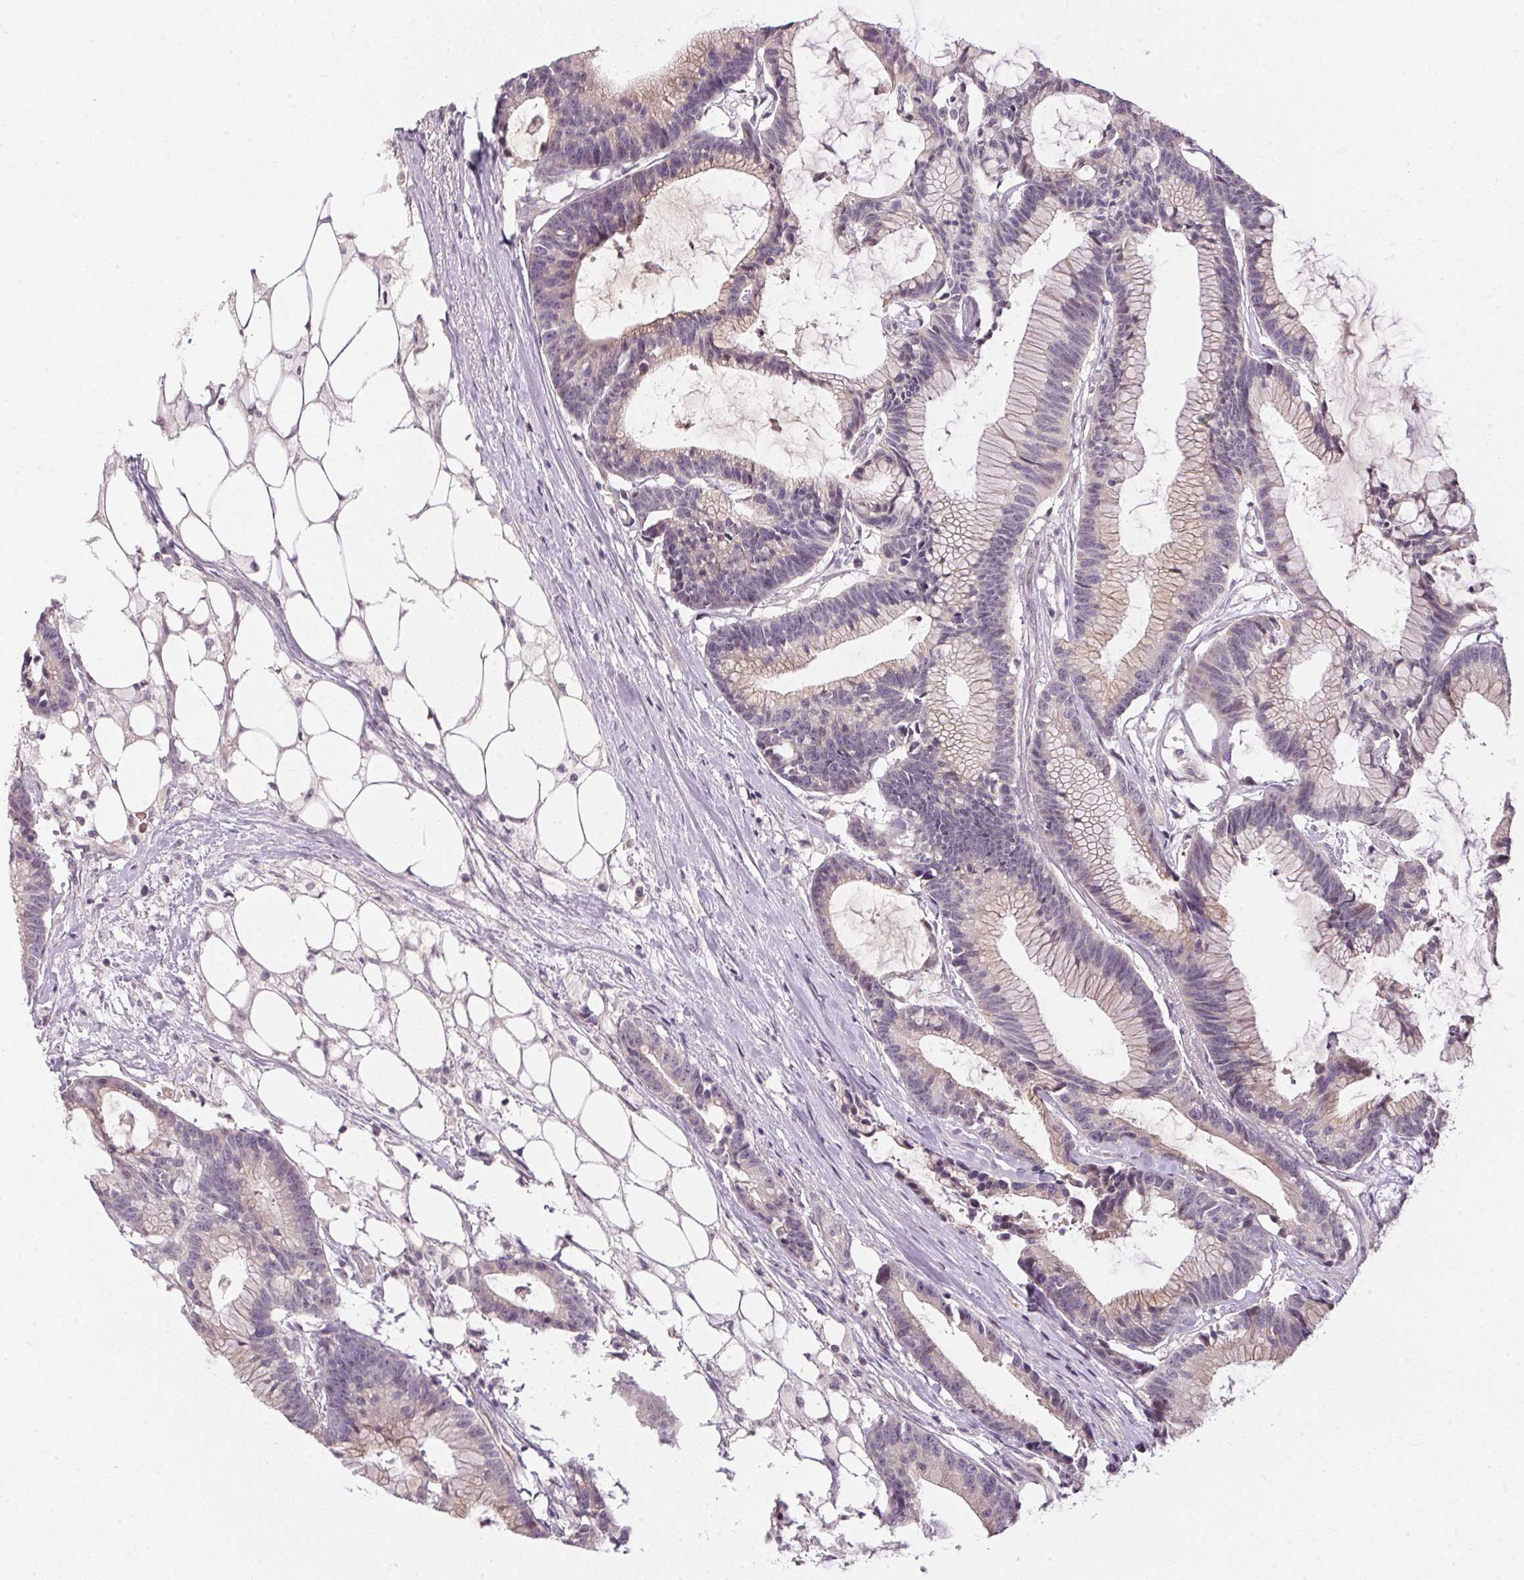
{"staining": {"intensity": "negative", "quantity": "none", "location": "none"}, "tissue": "colorectal cancer", "cell_type": "Tumor cells", "image_type": "cancer", "snomed": [{"axis": "morphology", "description": "Adenocarcinoma, NOS"}, {"axis": "topography", "description": "Colon"}], "caption": "Adenocarcinoma (colorectal) stained for a protein using immunohistochemistry (IHC) demonstrates no staining tumor cells.", "gene": "TTC23L", "patient": {"sex": "female", "age": 78}}